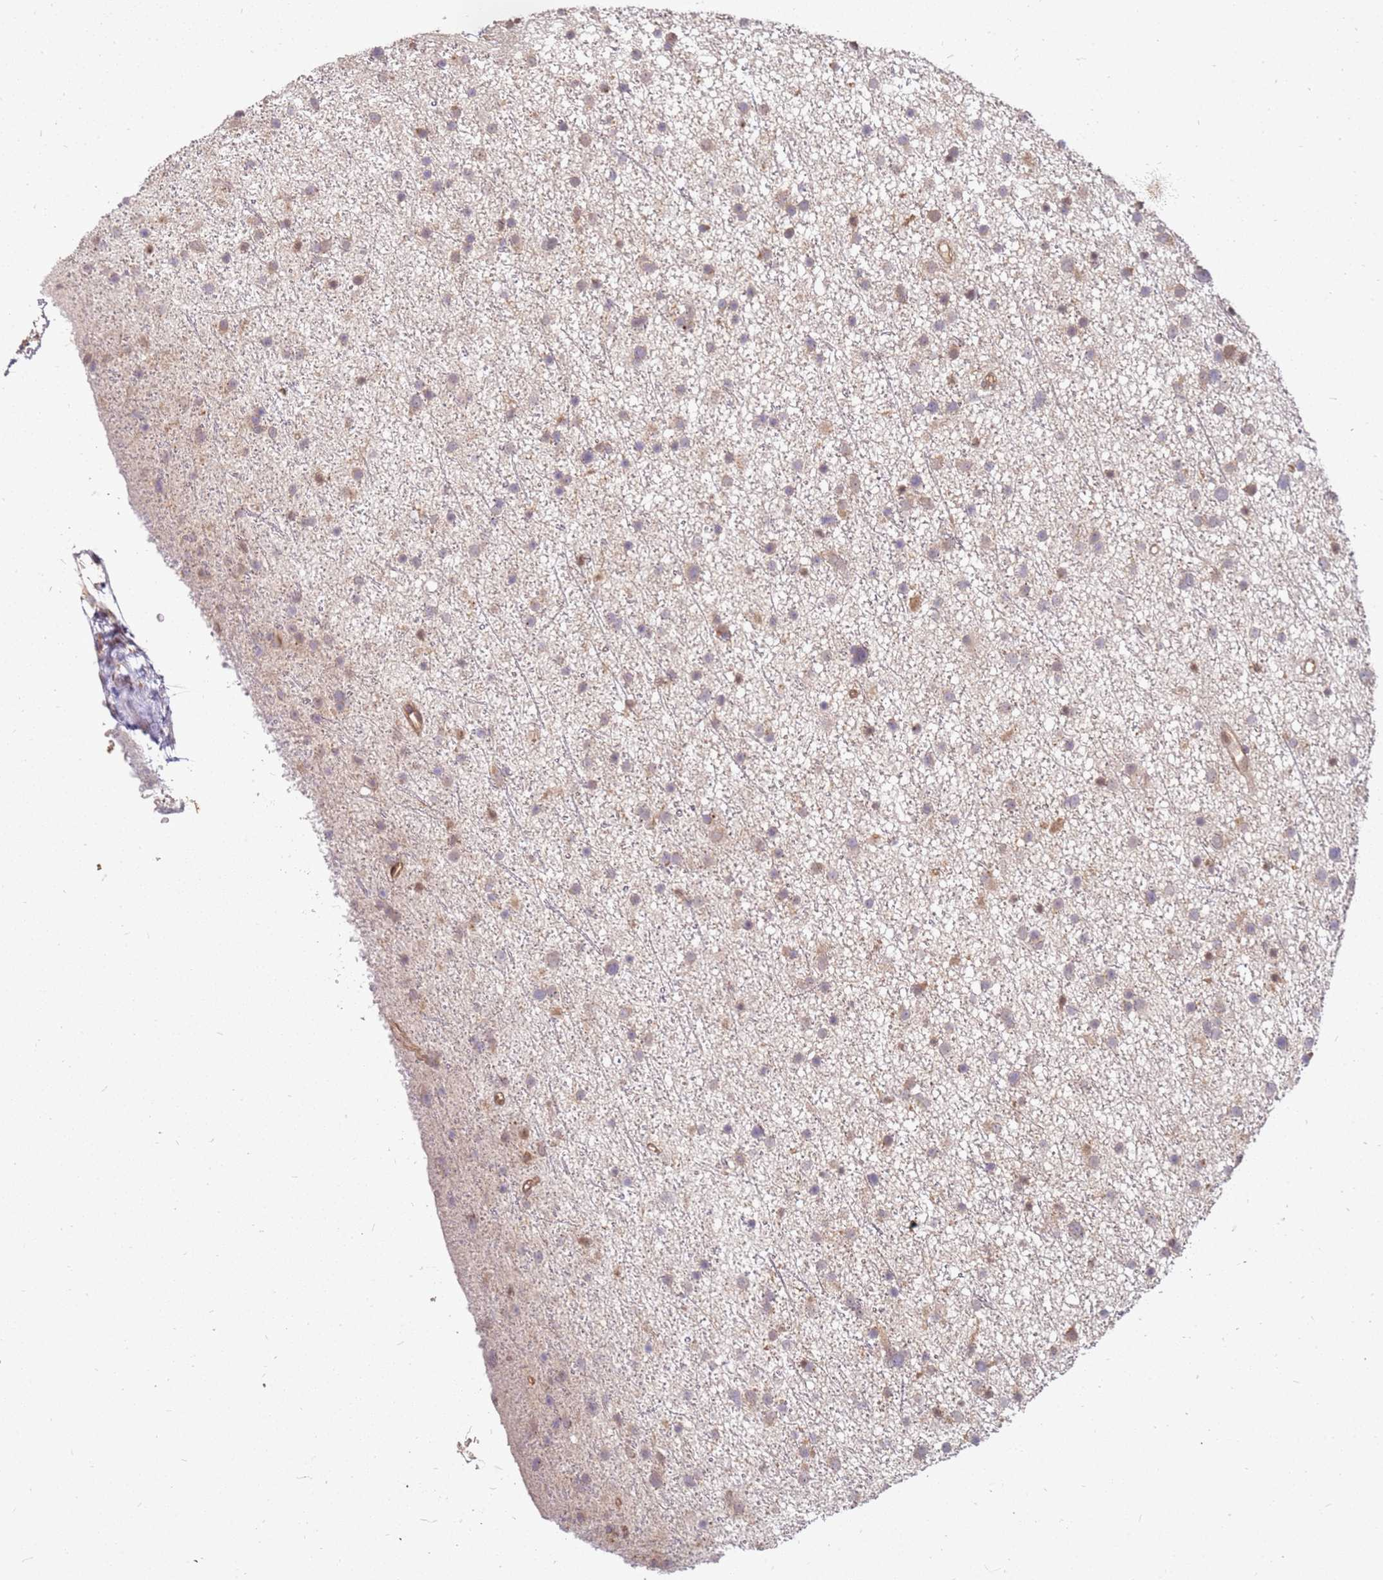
{"staining": {"intensity": "weak", "quantity": "25%-75%", "location": "cytoplasmic/membranous"}, "tissue": "glioma", "cell_type": "Tumor cells", "image_type": "cancer", "snomed": [{"axis": "morphology", "description": "Glioma, malignant, Low grade"}, {"axis": "topography", "description": "Cerebral cortex"}], "caption": "This is an image of immunohistochemistry staining of glioma, which shows weak positivity in the cytoplasmic/membranous of tumor cells.", "gene": "NUDT14", "patient": {"sex": "female", "age": 39}}